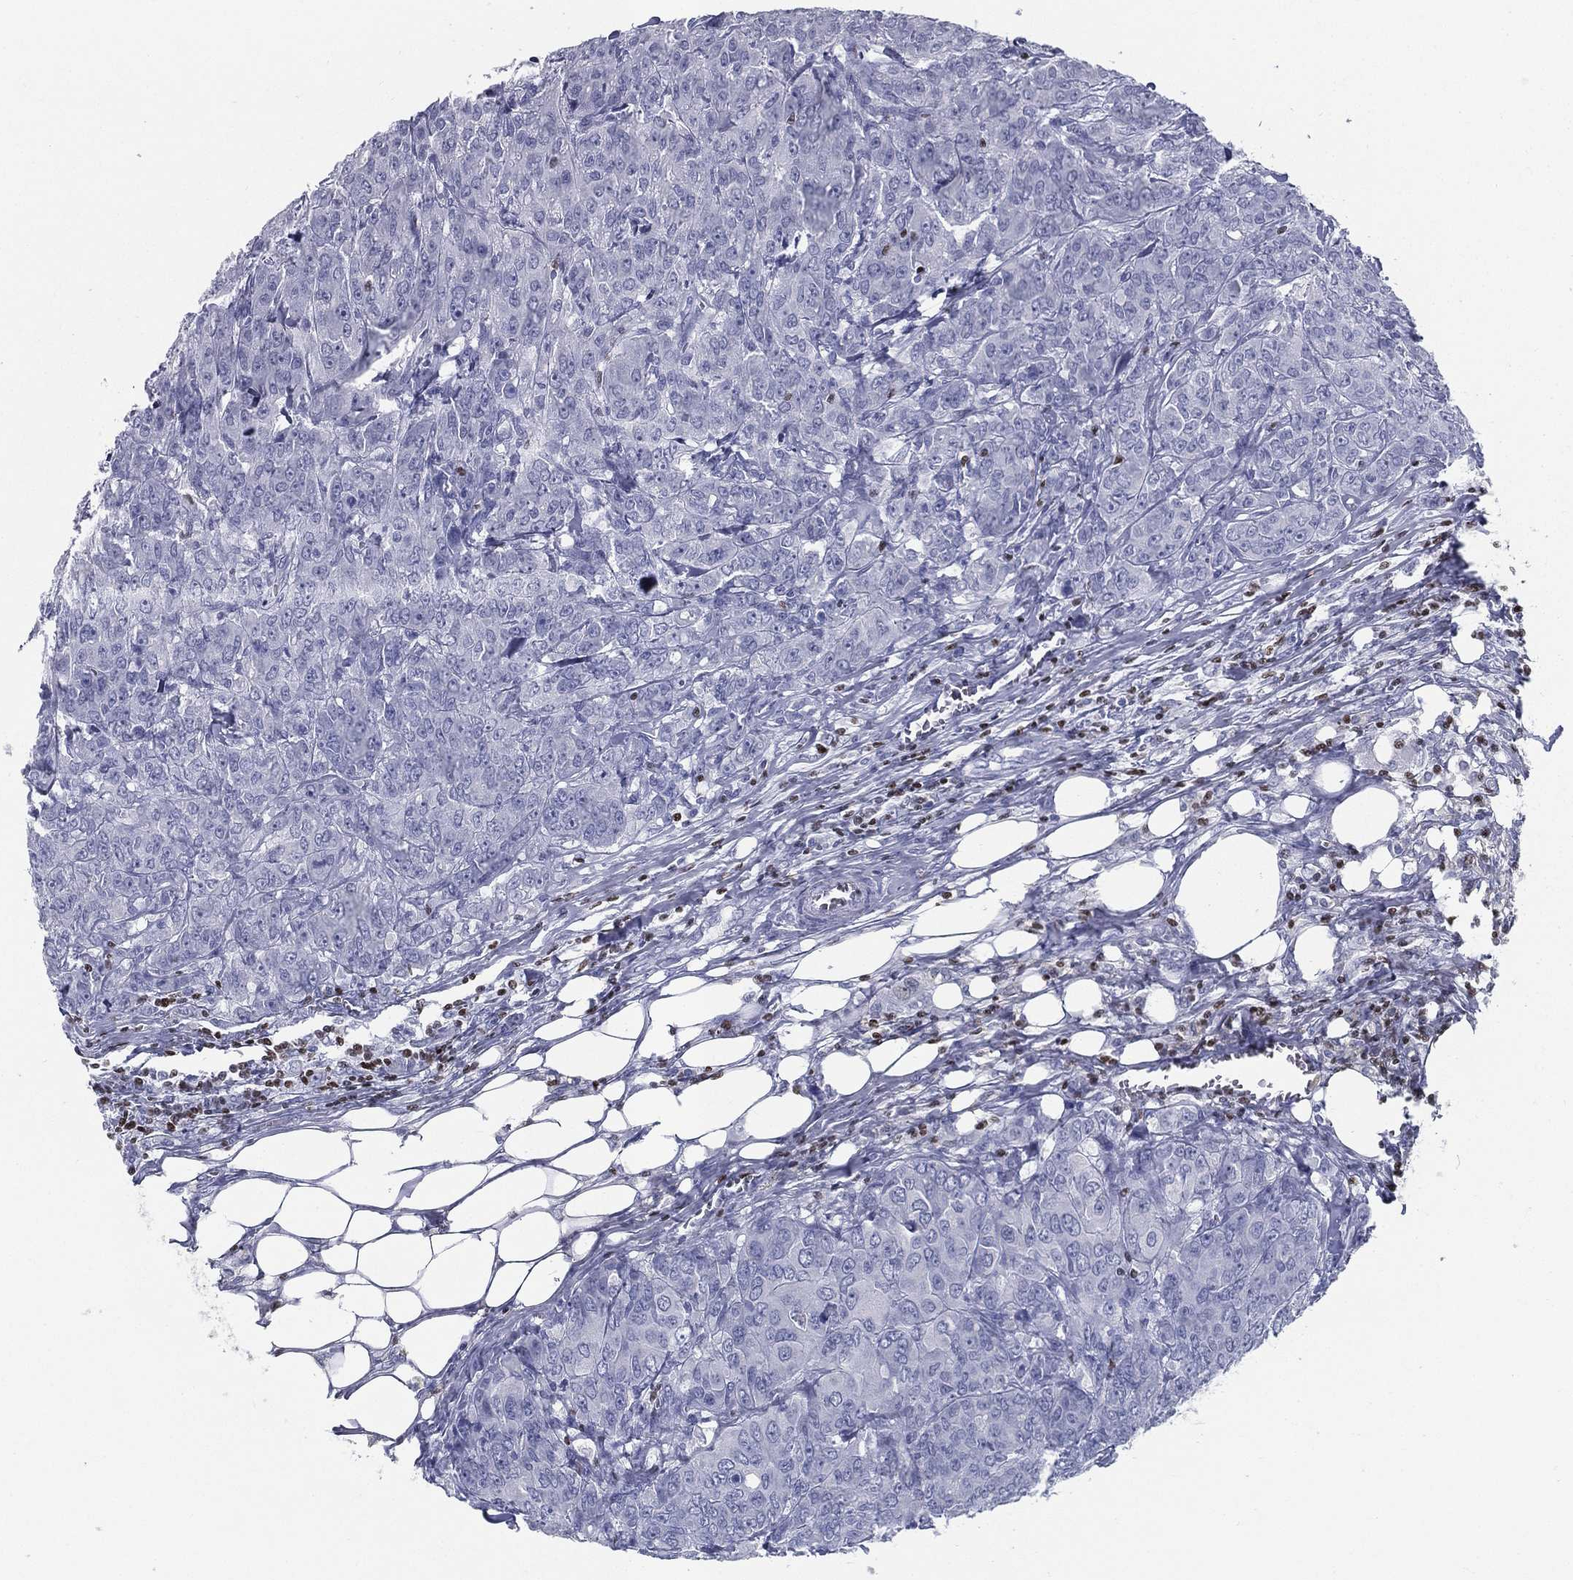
{"staining": {"intensity": "negative", "quantity": "none", "location": "none"}, "tissue": "breast cancer", "cell_type": "Tumor cells", "image_type": "cancer", "snomed": [{"axis": "morphology", "description": "Duct carcinoma"}, {"axis": "topography", "description": "Breast"}], "caption": "Immunohistochemistry (IHC) image of neoplastic tissue: human invasive ductal carcinoma (breast) stained with DAB reveals no significant protein staining in tumor cells.", "gene": "PYHIN1", "patient": {"sex": "female", "age": 43}}